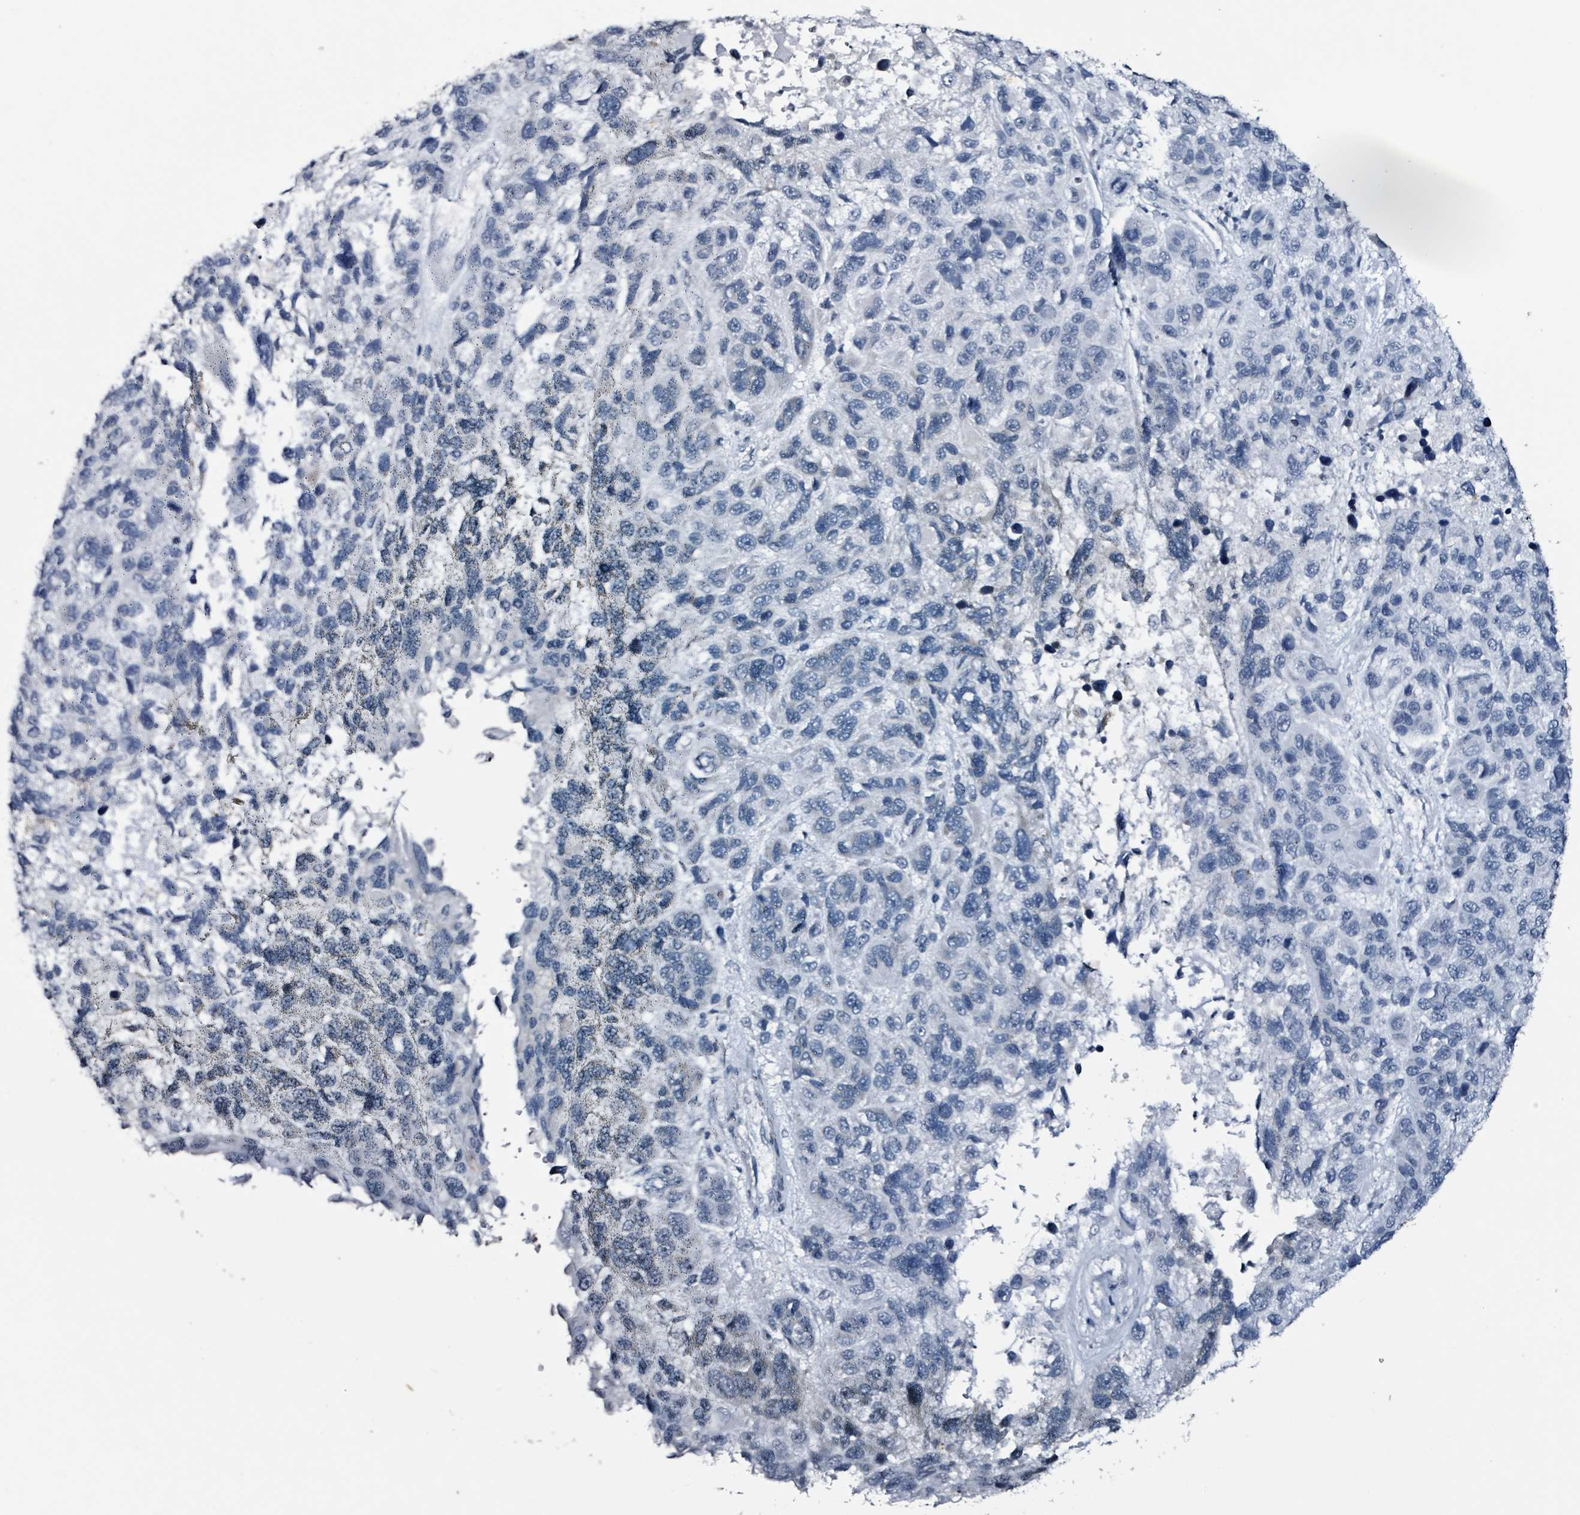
{"staining": {"intensity": "negative", "quantity": "none", "location": "none"}, "tissue": "melanoma", "cell_type": "Tumor cells", "image_type": "cancer", "snomed": [{"axis": "morphology", "description": "Malignant melanoma, NOS"}, {"axis": "topography", "description": "Skin"}], "caption": "DAB immunohistochemical staining of malignant melanoma exhibits no significant positivity in tumor cells.", "gene": "CA9", "patient": {"sex": "male", "age": 53}}